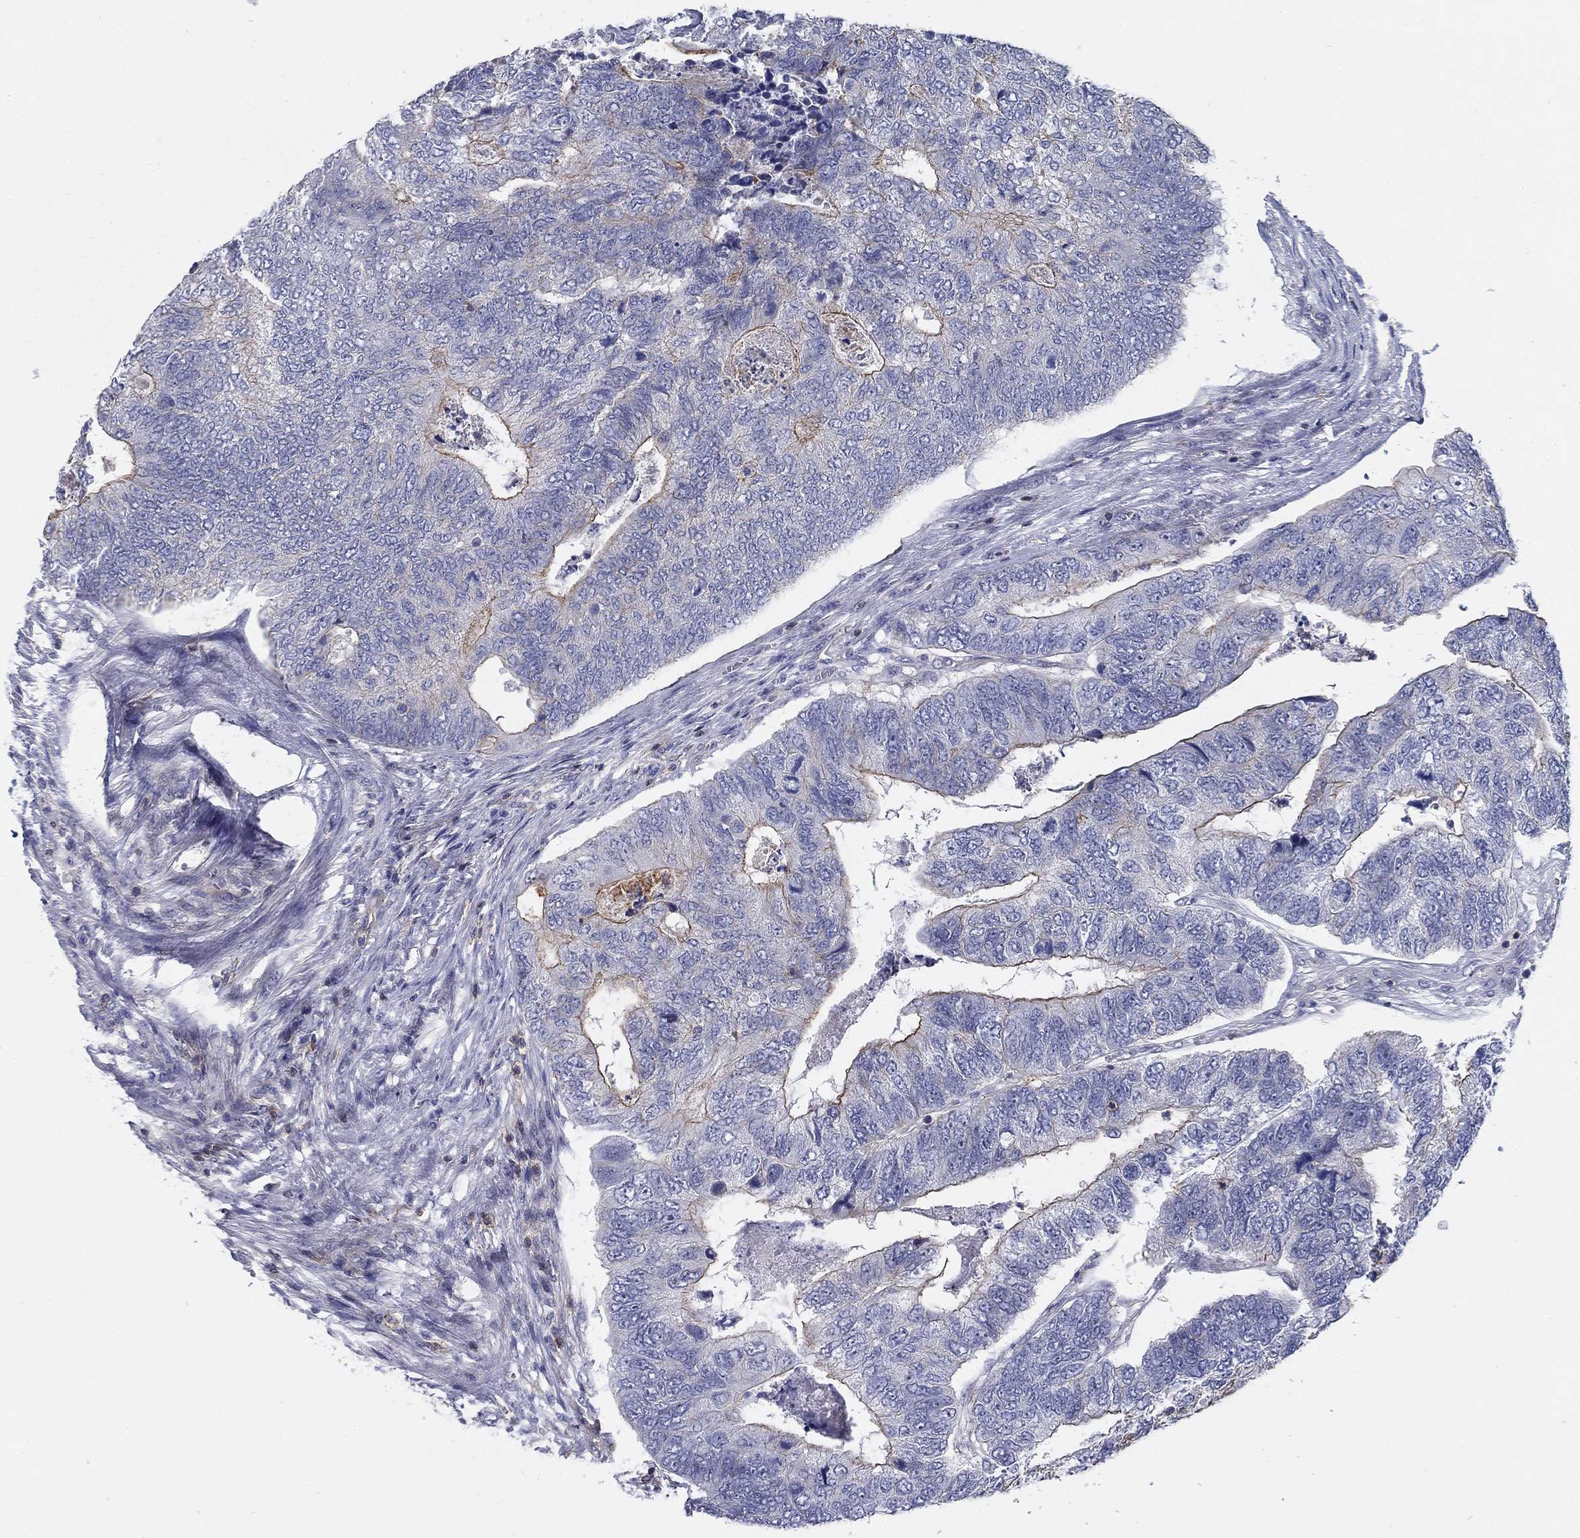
{"staining": {"intensity": "strong", "quantity": "<25%", "location": "cytoplasmic/membranous"}, "tissue": "colorectal cancer", "cell_type": "Tumor cells", "image_type": "cancer", "snomed": [{"axis": "morphology", "description": "Adenocarcinoma, NOS"}, {"axis": "topography", "description": "Colon"}], "caption": "Adenocarcinoma (colorectal) stained with a brown dye displays strong cytoplasmic/membranous positive positivity in about <25% of tumor cells.", "gene": "SIT1", "patient": {"sex": "female", "age": 67}}